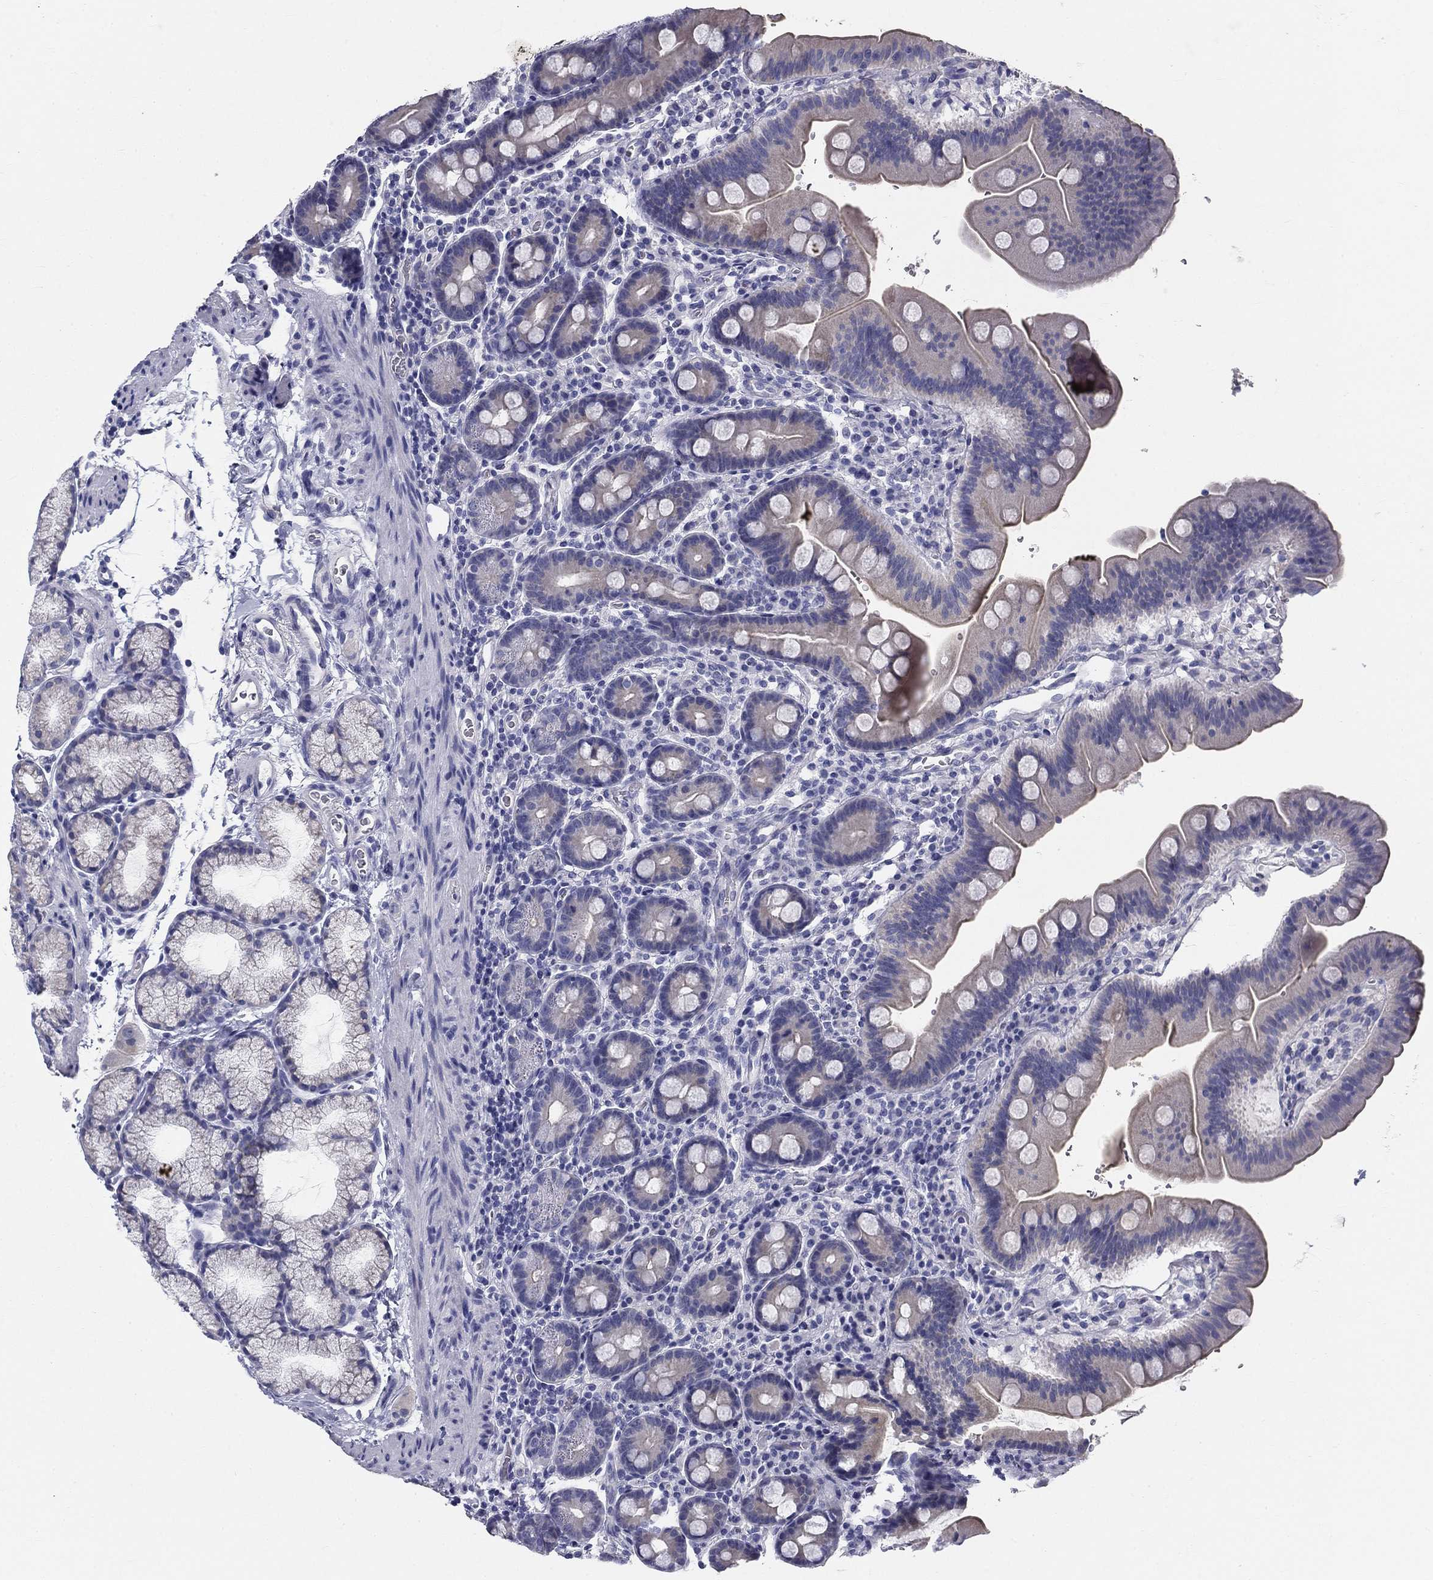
{"staining": {"intensity": "negative", "quantity": "none", "location": "none"}, "tissue": "duodenum", "cell_type": "Glandular cells", "image_type": "normal", "snomed": [{"axis": "morphology", "description": "Normal tissue, NOS"}, {"axis": "topography", "description": "Duodenum"}], "caption": "A histopathology image of duodenum stained for a protein reveals no brown staining in glandular cells. (Immunohistochemistry (ihc), brightfield microscopy, high magnification).", "gene": "GALNTL5", "patient": {"sex": "male", "age": 59}}